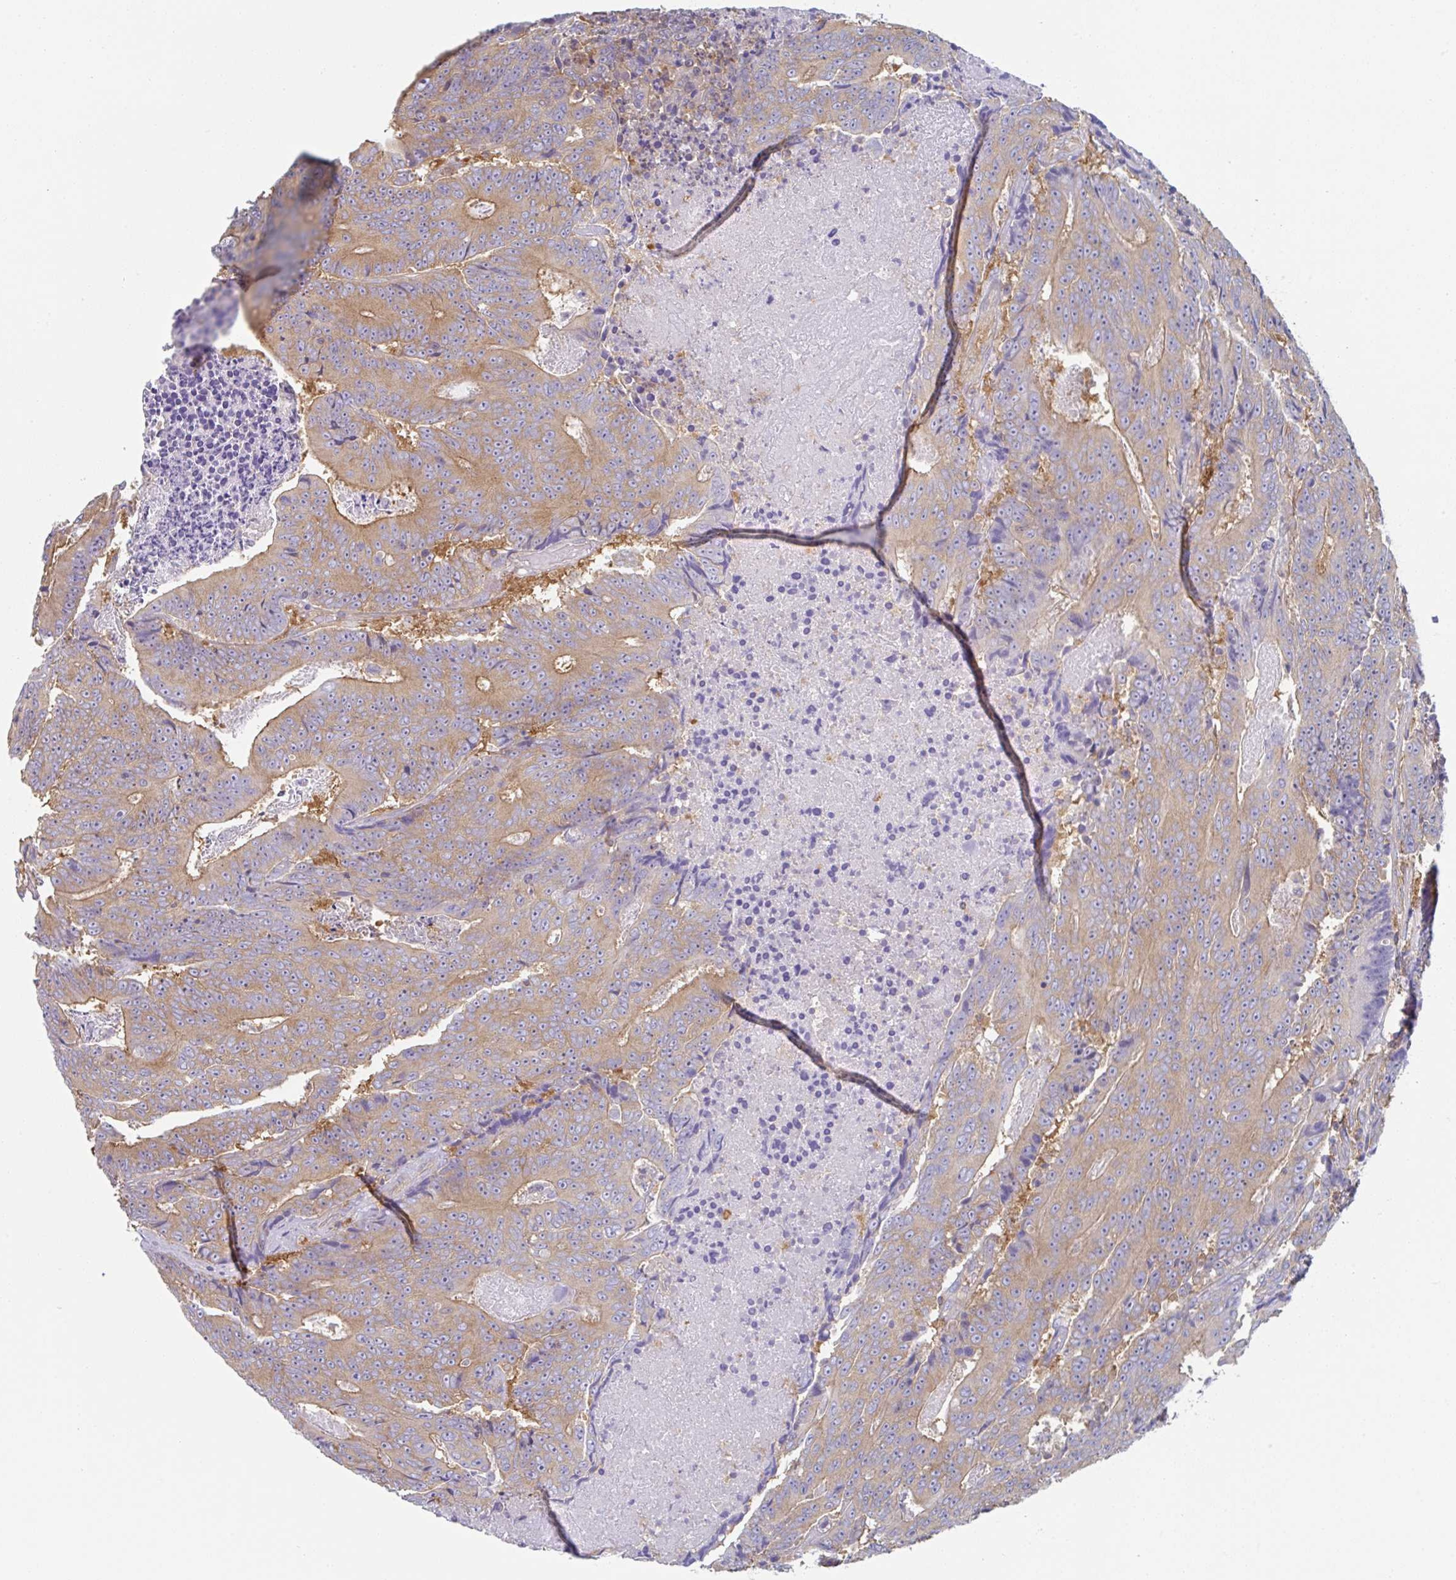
{"staining": {"intensity": "moderate", "quantity": ">75%", "location": "cytoplasmic/membranous"}, "tissue": "colorectal cancer", "cell_type": "Tumor cells", "image_type": "cancer", "snomed": [{"axis": "morphology", "description": "Adenocarcinoma, NOS"}, {"axis": "topography", "description": "Colon"}], "caption": "Protein positivity by IHC reveals moderate cytoplasmic/membranous expression in about >75% of tumor cells in colorectal cancer. (Stains: DAB (3,3'-diaminobenzidine) in brown, nuclei in blue, Microscopy: brightfield microscopy at high magnification).", "gene": "AMPD2", "patient": {"sex": "male", "age": 83}}